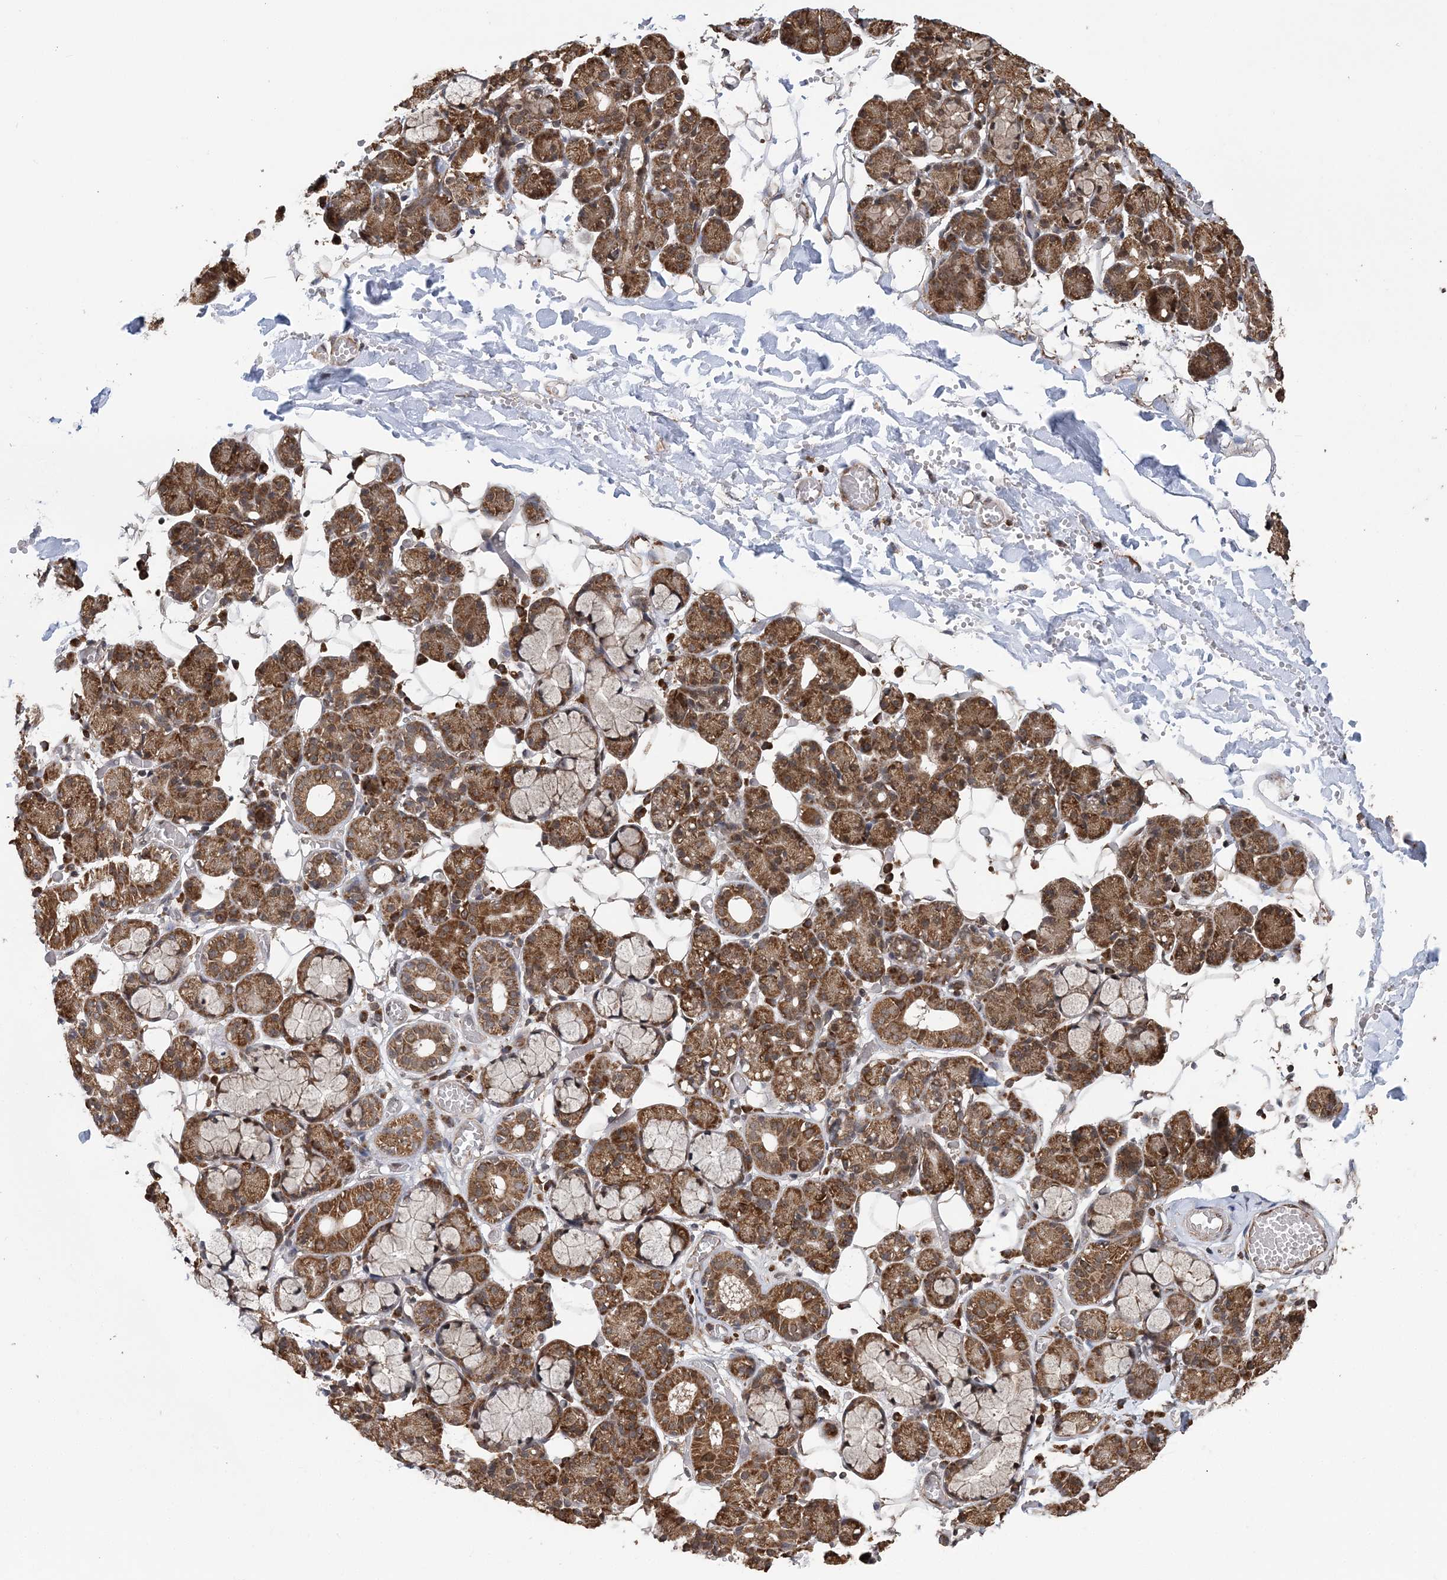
{"staining": {"intensity": "moderate", "quantity": ">75%", "location": "cytoplasmic/membranous"}, "tissue": "salivary gland", "cell_type": "Glandular cells", "image_type": "normal", "snomed": [{"axis": "morphology", "description": "Normal tissue, NOS"}, {"axis": "topography", "description": "Salivary gland"}], "caption": "This is a micrograph of immunohistochemistry (IHC) staining of benign salivary gland, which shows moderate expression in the cytoplasmic/membranous of glandular cells.", "gene": "PCBP1", "patient": {"sex": "male", "age": 63}}